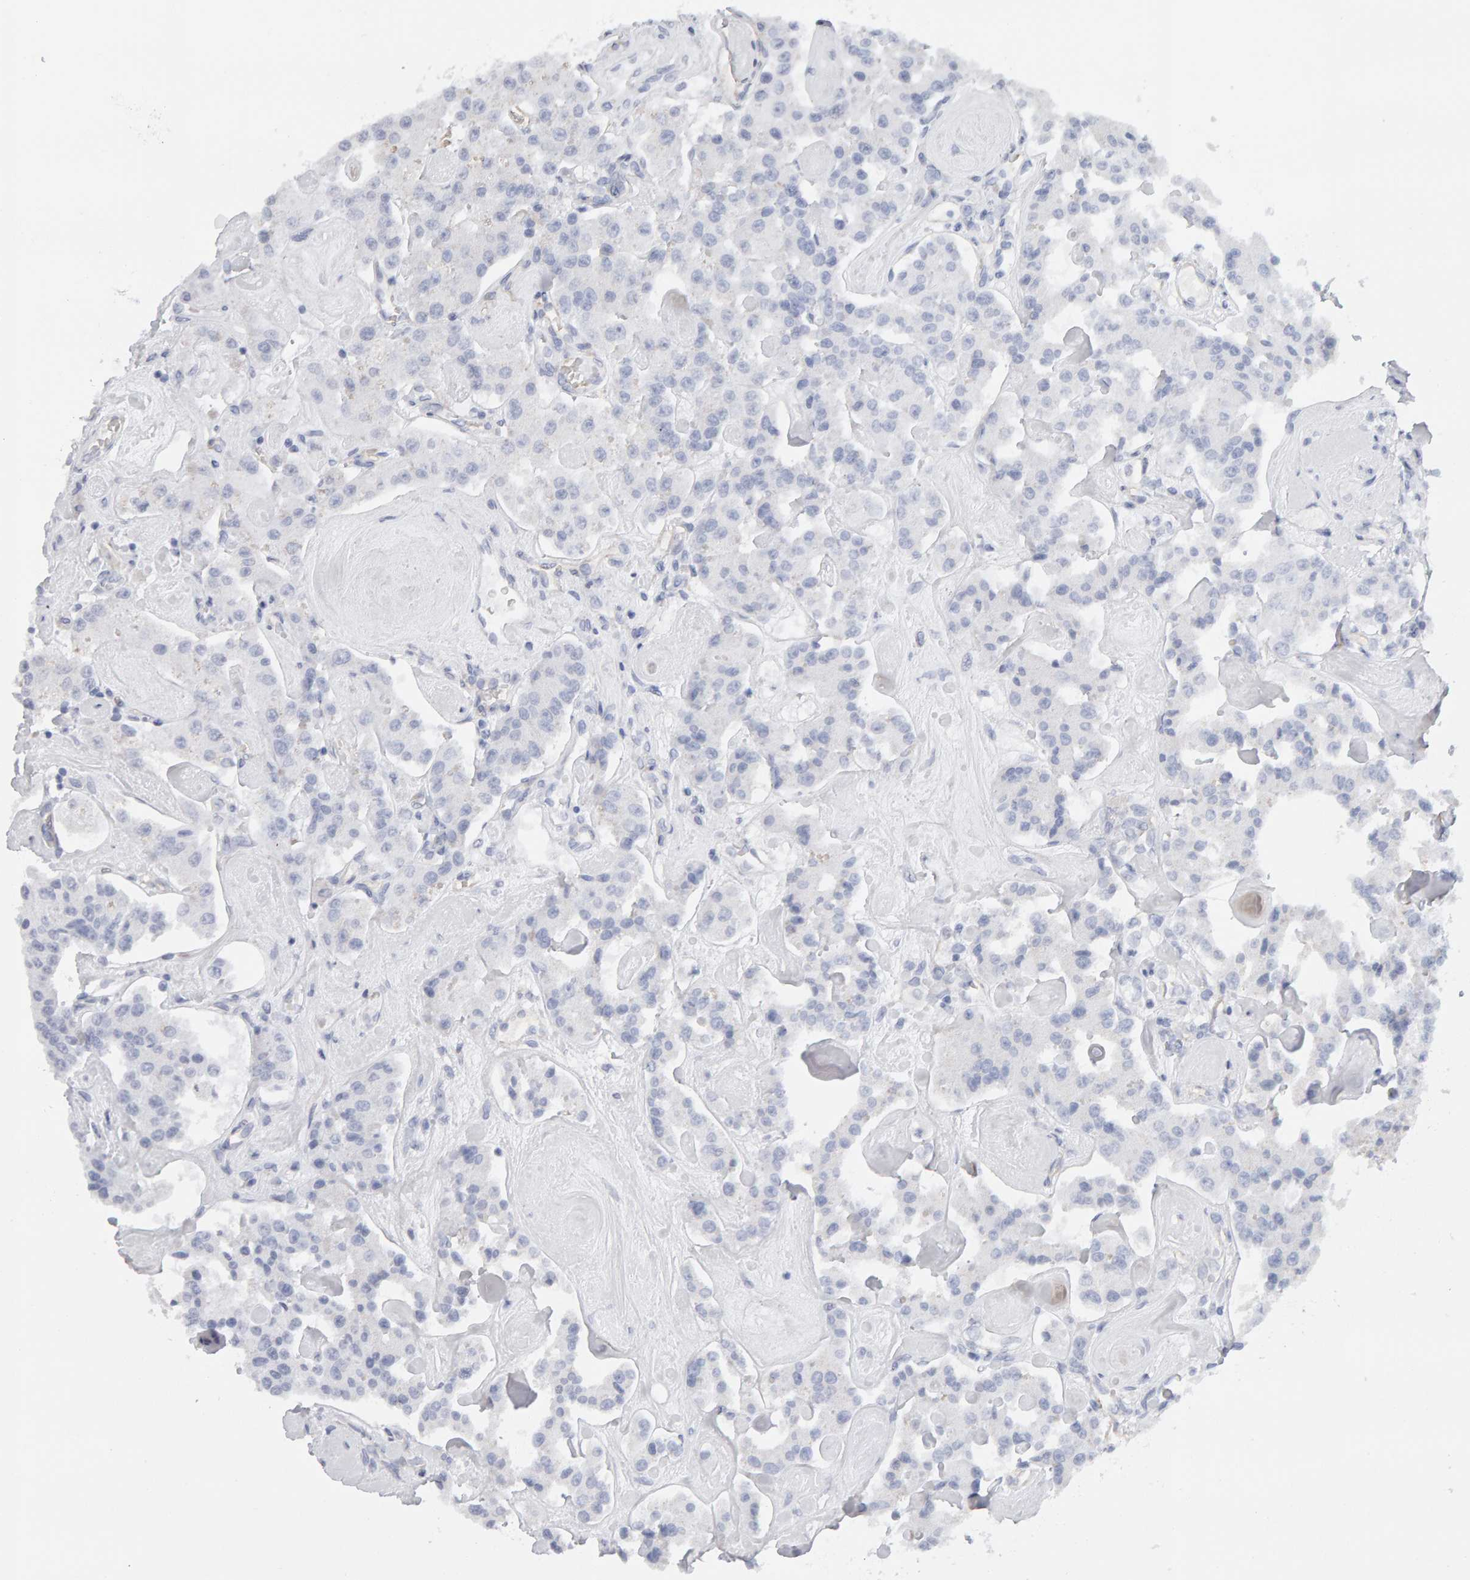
{"staining": {"intensity": "negative", "quantity": "none", "location": "none"}, "tissue": "carcinoid", "cell_type": "Tumor cells", "image_type": "cancer", "snomed": [{"axis": "morphology", "description": "Carcinoid, malignant, NOS"}, {"axis": "topography", "description": "Pancreas"}], "caption": "This is an IHC image of carcinoid (malignant). There is no positivity in tumor cells.", "gene": "METRNL", "patient": {"sex": "male", "age": 41}}